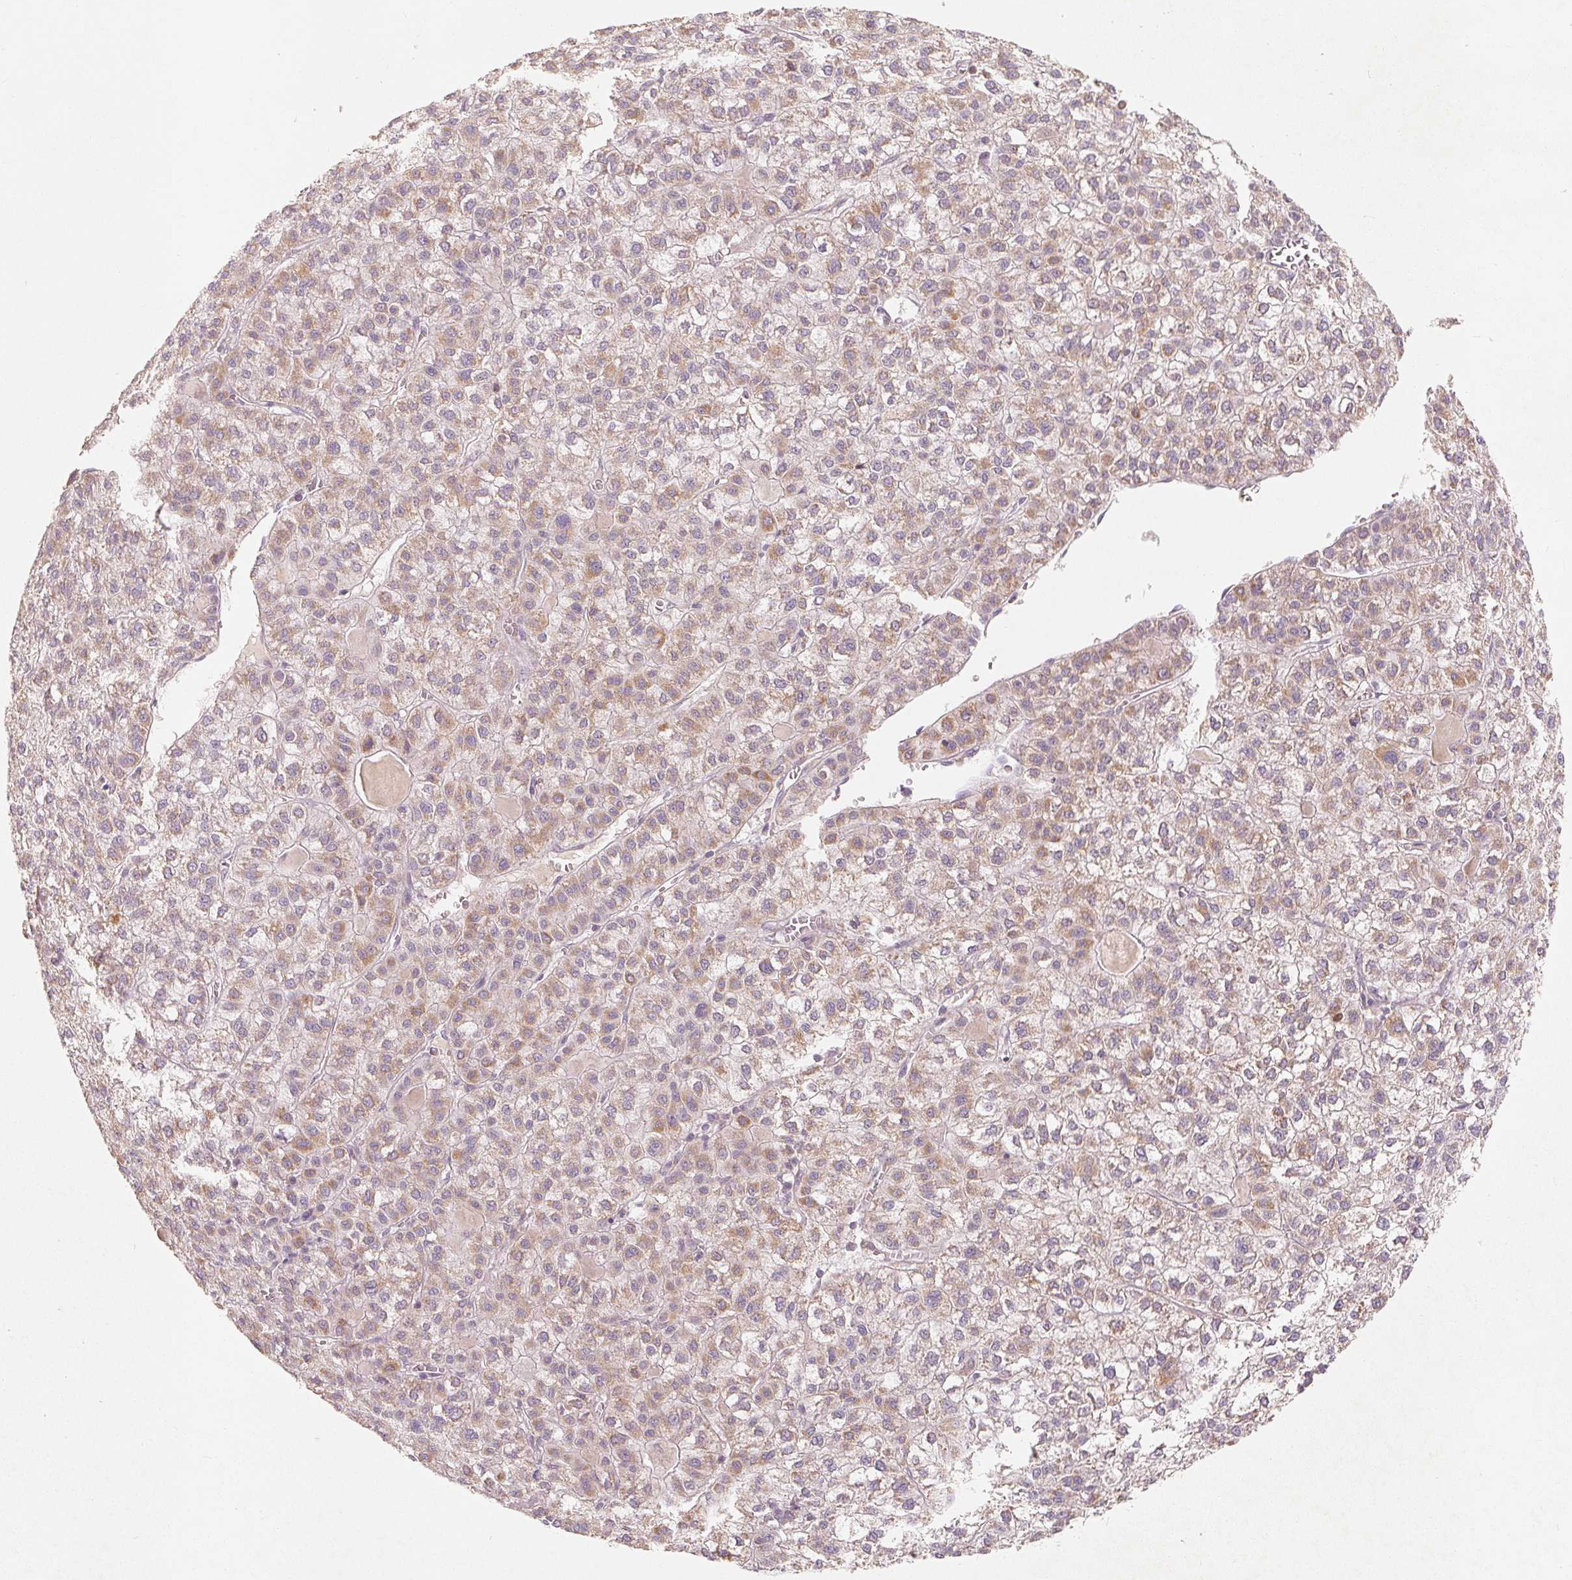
{"staining": {"intensity": "weak", "quantity": ">75%", "location": "cytoplasmic/membranous"}, "tissue": "liver cancer", "cell_type": "Tumor cells", "image_type": "cancer", "snomed": [{"axis": "morphology", "description": "Carcinoma, Hepatocellular, NOS"}, {"axis": "topography", "description": "Liver"}], "caption": "An immunohistochemistry (IHC) micrograph of tumor tissue is shown. Protein staining in brown highlights weak cytoplasmic/membranous positivity in liver hepatocellular carcinoma within tumor cells. The staining was performed using DAB (3,3'-diaminobenzidine), with brown indicating positive protein expression. Nuclei are stained blue with hematoxylin.", "gene": "GHITM", "patient": {"sex": "female", "age": 43}}